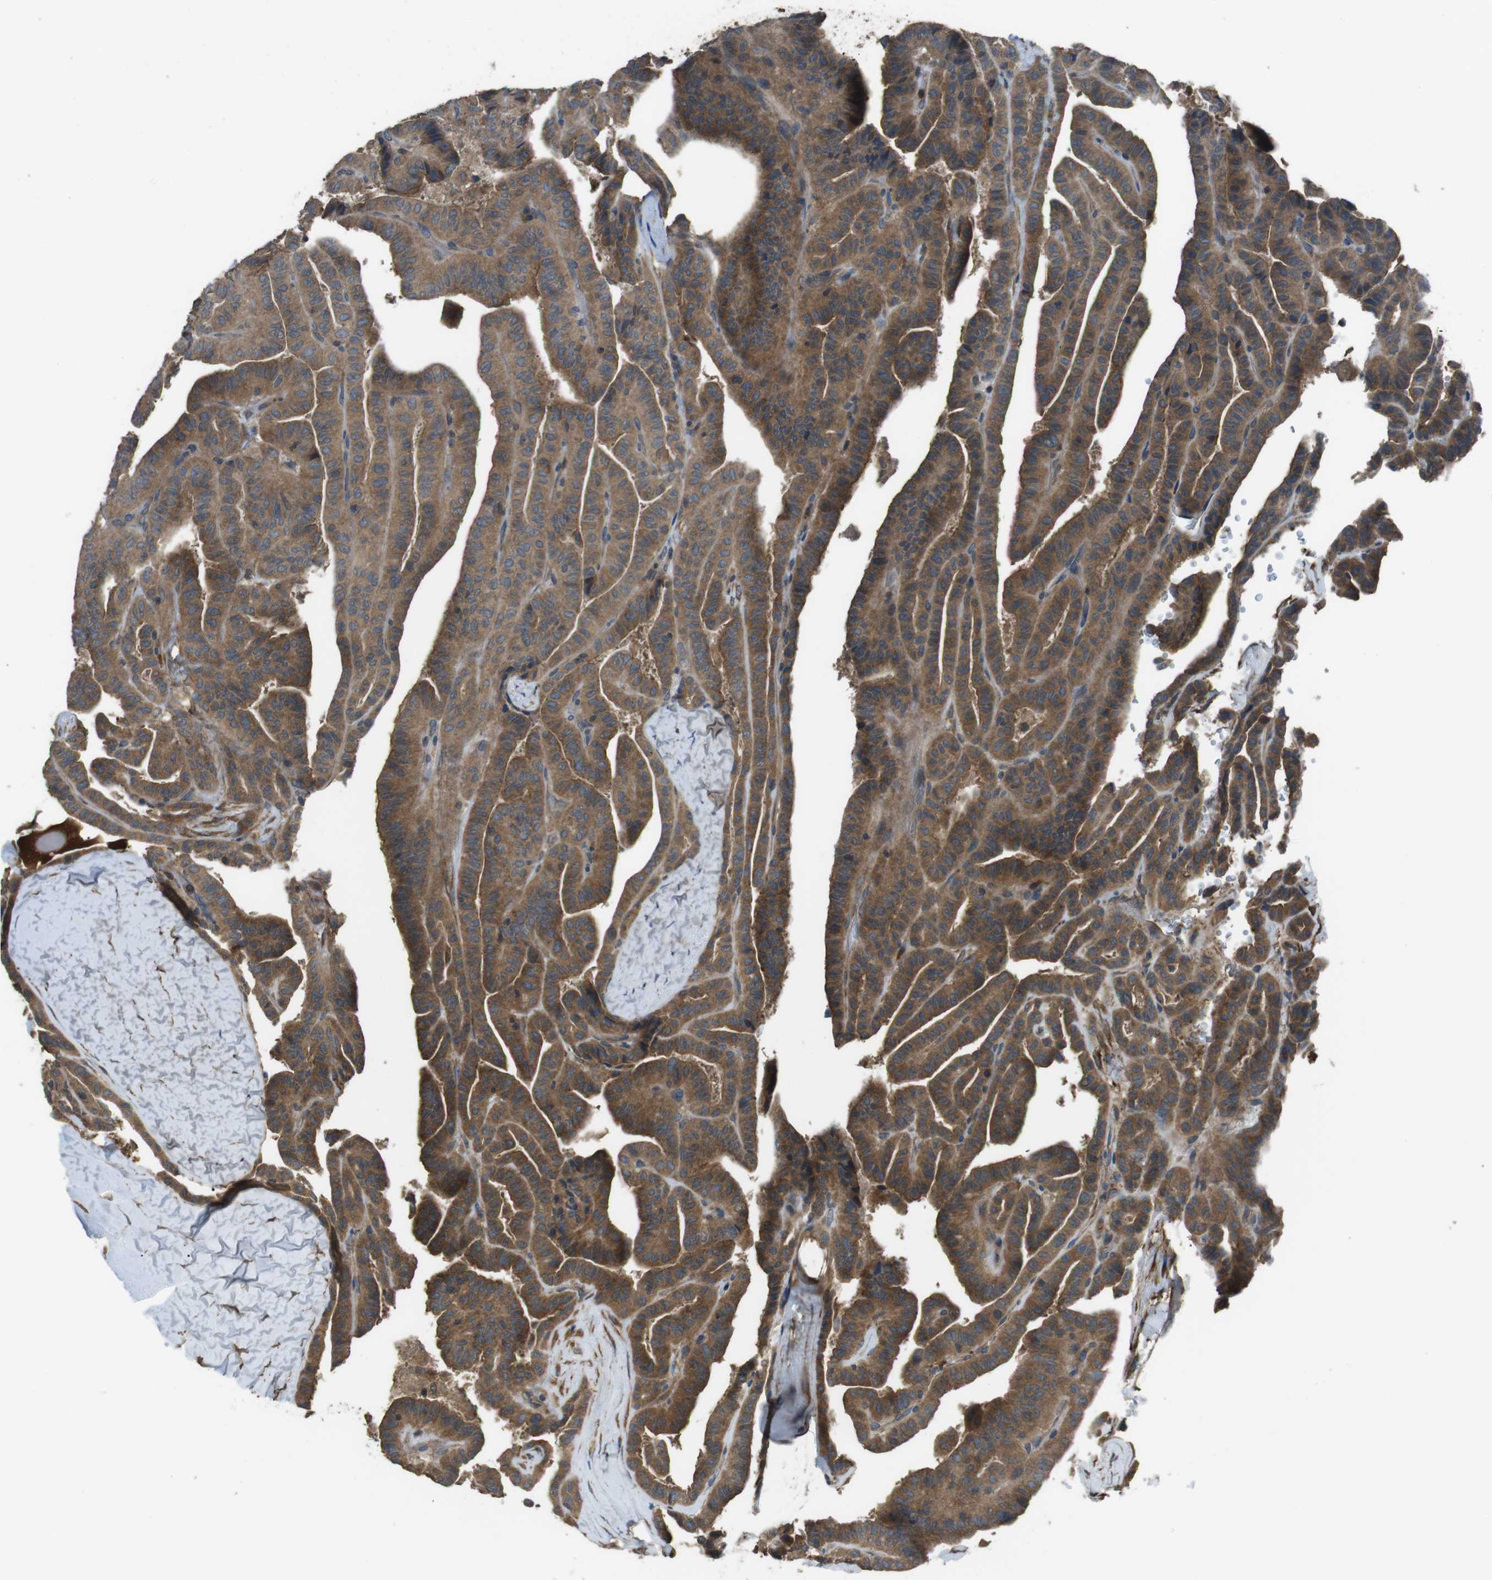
{"staining": {"intensity": "moderate", "quantity": ">75%", "location": "cytoplasmic/membranous"}, "tissue": "thyroid cancer", "cell_type": "Tumor cells", "image_type": "cancer", "snomed": [{"axis": "morphology", "description": "Papillary adenocarcinoma, NOS"}, {"axis": "topography", "description": "Thyroid gland"}], "caption": "Immunohistochemistry image of thyroid cancer stained for a protein (brown), which shows medium levels of moderate cytoplasmic/membranous positivity in approximately >75% of tumor cells.", "gene": "FUT2", "patient": {"sex": "male", "age": 77}}